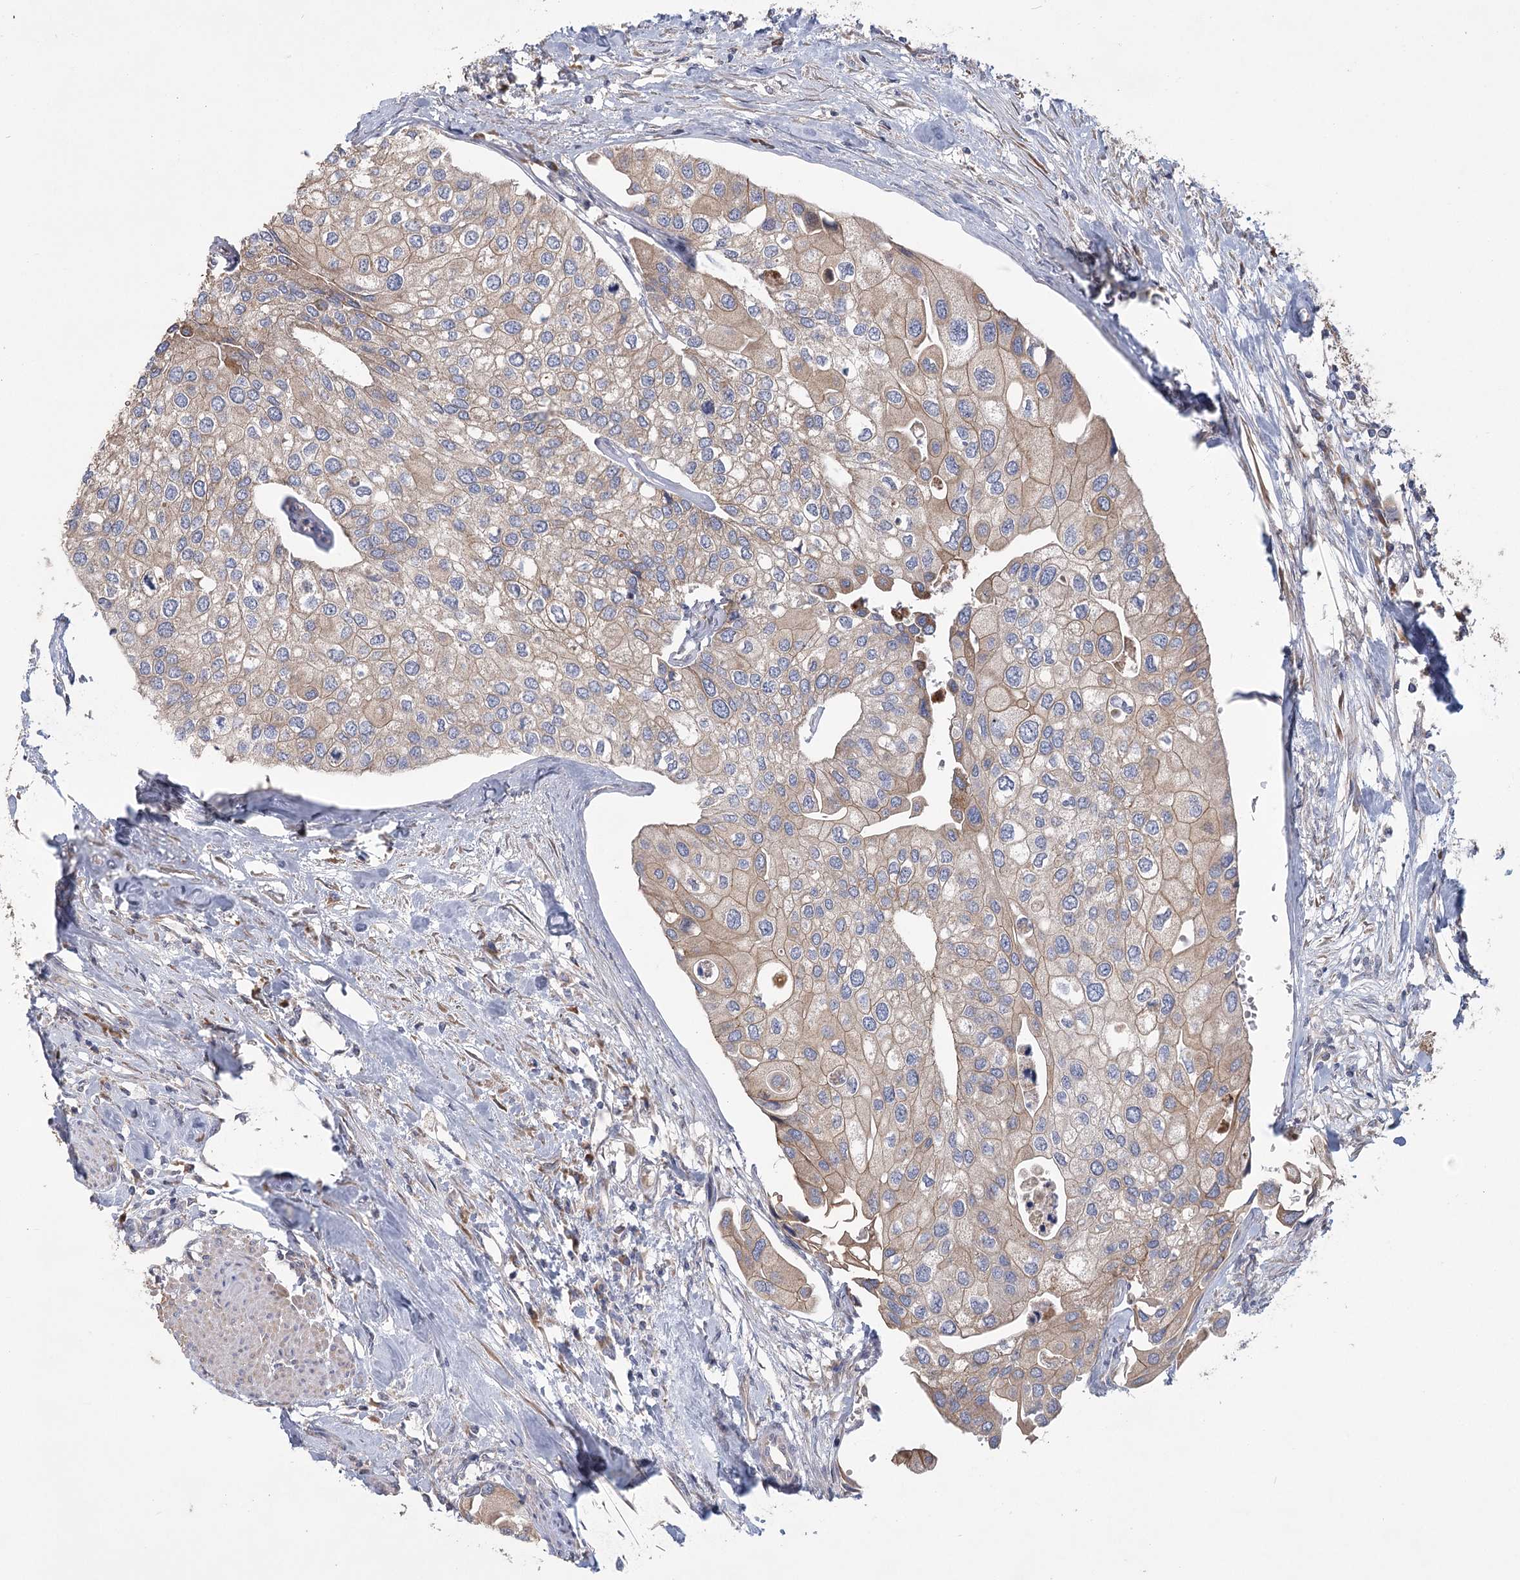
{"staining": {"intensity": "weak", "quantity": ">75%", "location": "cytoplasmic/membranous"}, "tissue": "urothelial cancer", "cell_type": "Tumor cells", "image_type": "cancer", "snomed": [{"axis": "morphology", "description": "Urothelial carcinoma, High grade"}, {"axis": "topography", "description": "Urinary bladder"}], "caption": "Human urothelial carcinoma (high-grade) stained for a protein (brown) displays weak cytoplasmic/membranous positive expression in about >75% of tumor cells.", "gene": "CNTLN", "patient": {"sex": "male", "age": 64}}